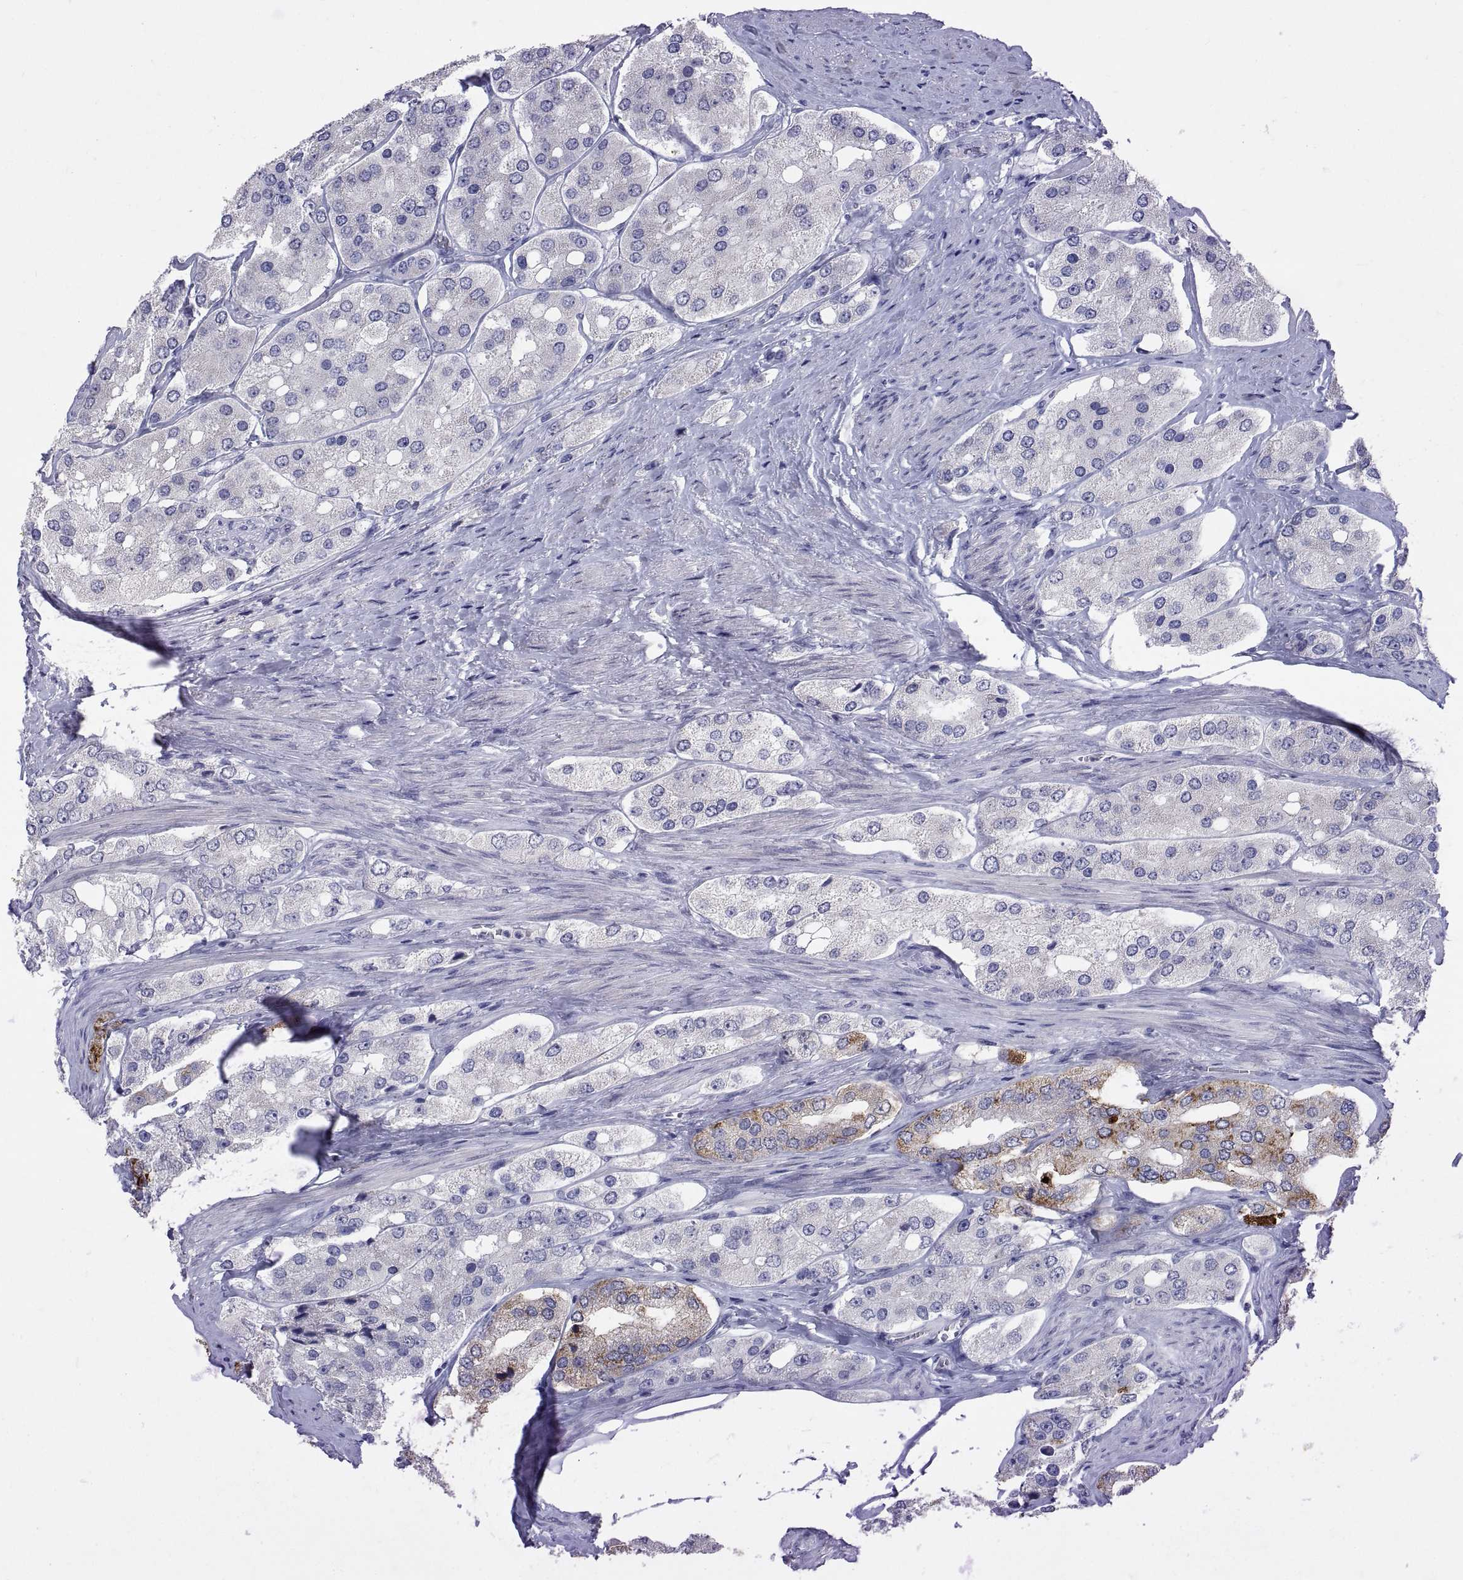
{"staining": {"intensity": "moderate", "quantity": "<25%", "location": "cytoplasmic/membranous"}, "tissue": "prostate cancer", "cell_type": "Tumor cells", "image_type": "cancer", "snomed": [{"axis": "morphology", "description": "Adenocarcinoma, Low grade"}, {"axis": "topography", "description": "Prostate"}], "caption": "Protein analysis of prostate adenocarcinoma (low-grade) tissue exhibits moderate cytoplasmic/membranous expression in approximately <25% of tumor cells.", "gene": "PTN", "patient": {"sex": "male", "age": 69}}